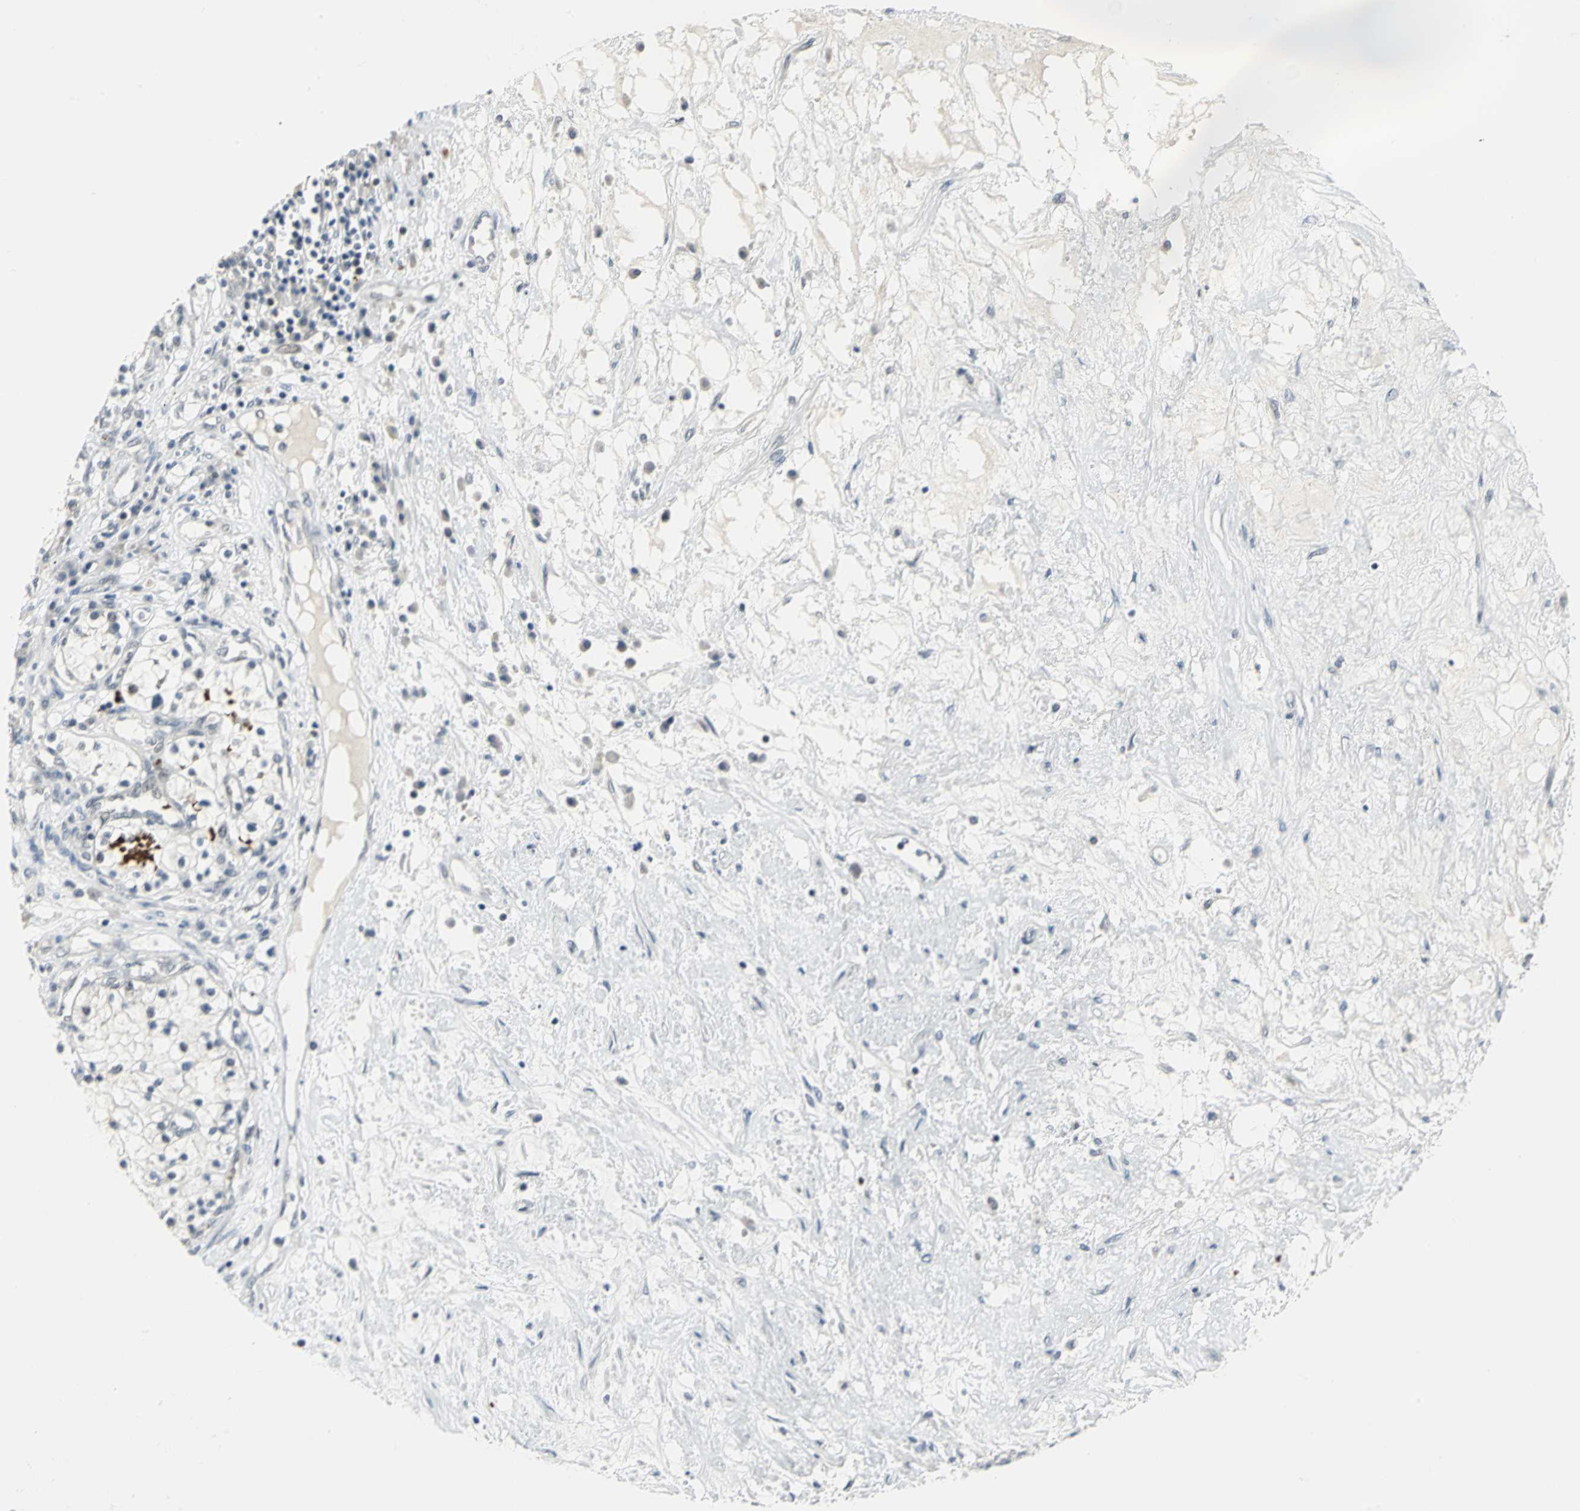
{"staining": {"intensity": "weak", "quantity": "<25%", "location": "nuclear"}, "tissue": "renal cancer", "cell_type": "Tumor cells", "image_type": "cancer", "snomed": [{"axis": "morphology", "description": "Adenocarcinoma, NOS"}, {"axis": "topography", "description": "Kidney"}], "caption": "Protein analysis of adenocarcinoma (renal) displays no significant expression in tumor cells.", "gene": "GLI3", "patient": {"sex": "male", "age": 68}}